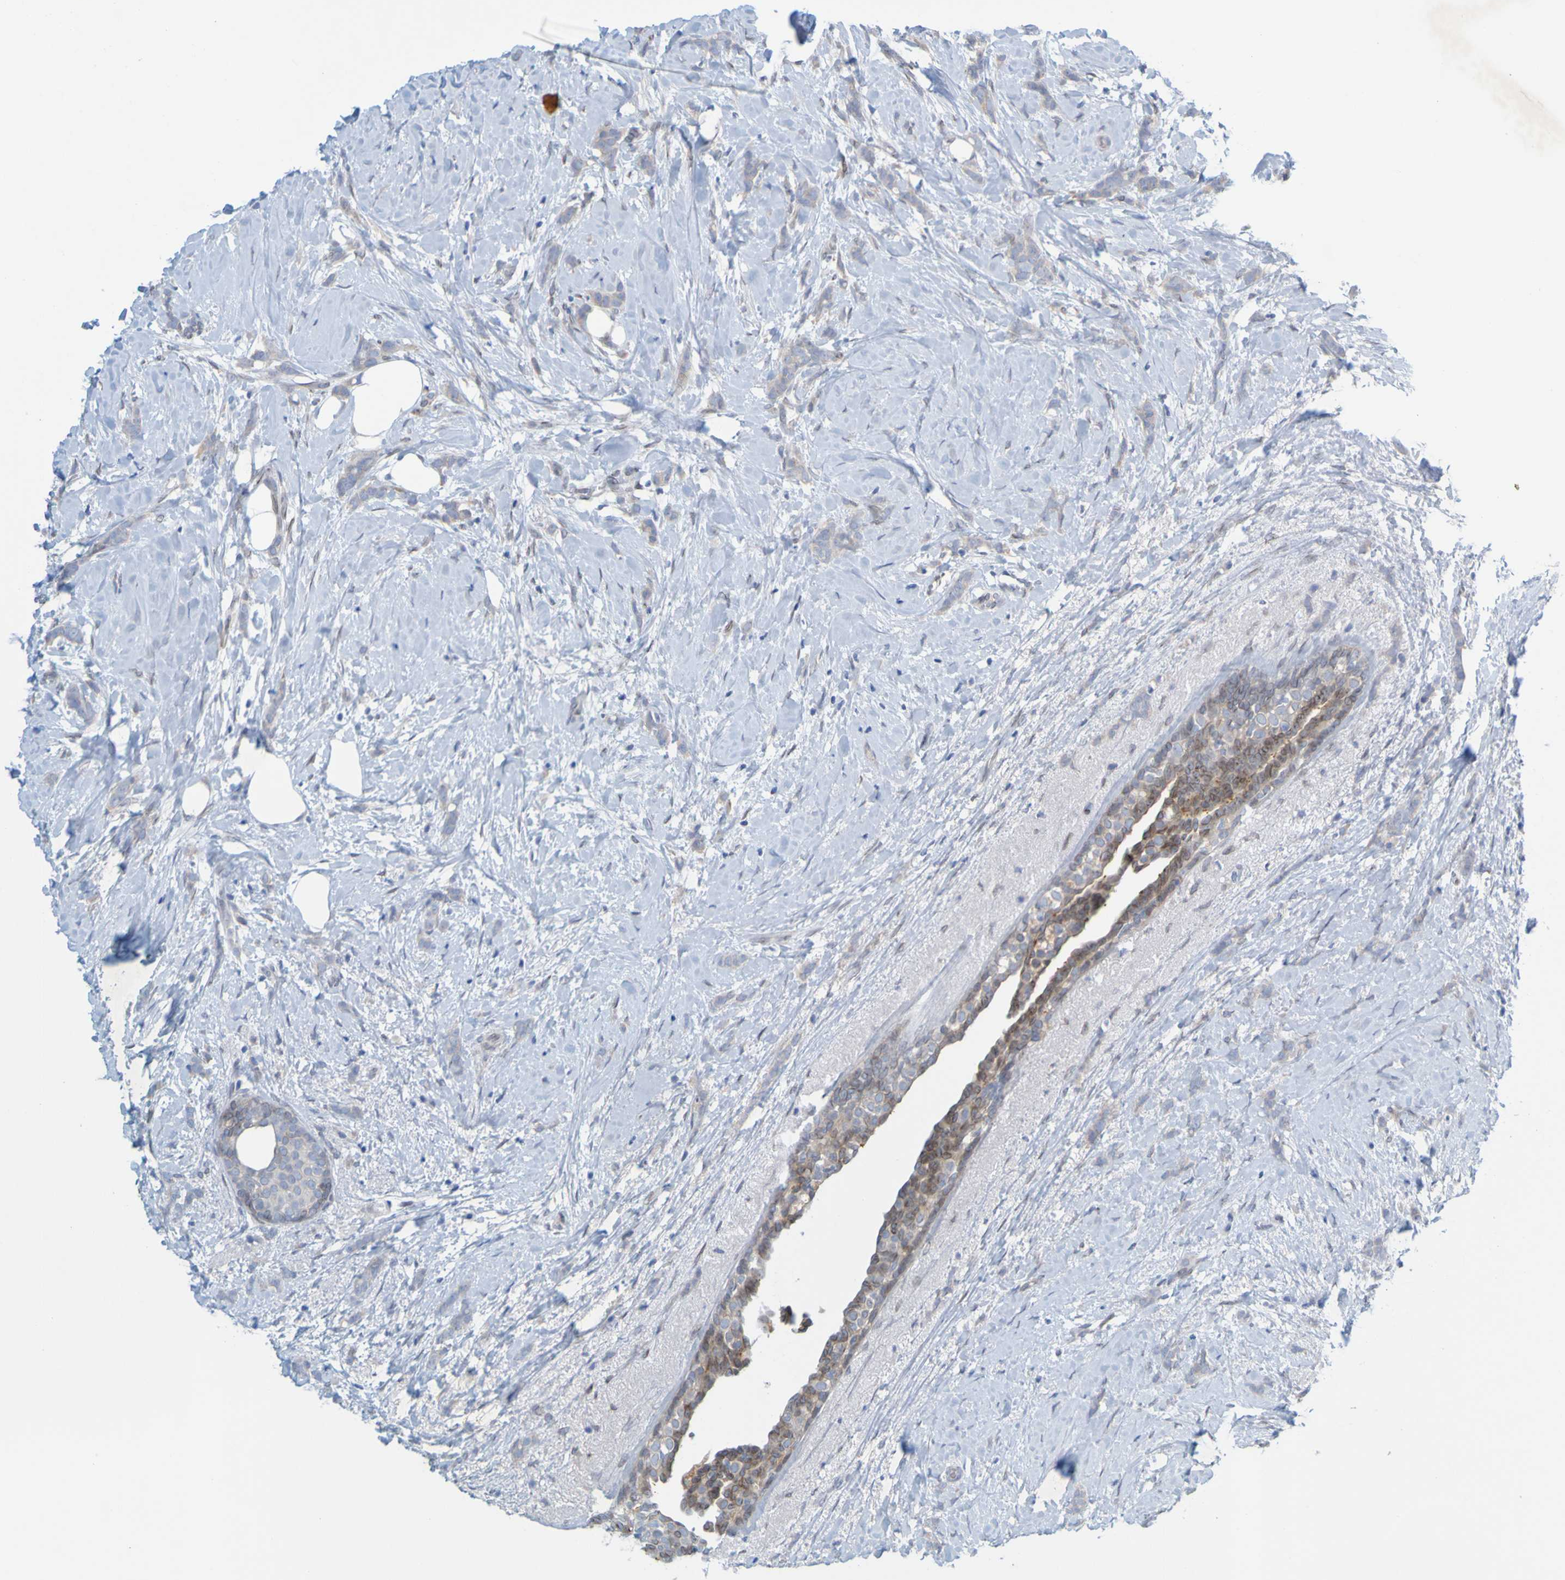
{"staining": {"intensity": "weak", "quantity": "<25%", "location": "cytoplasmic/membranous"}, "tissue": "breast cancer", "cell_type": "Tumor cells", "image_type": "cancer", "snomed": [{"axis": "morphology", "description": "Lobular carcinoma, in situ"}, {"axis": "morphology", "description": "Lobular carcinoma"}, {"axis": "topography", "description": "Breast"}], "caption": "Tumor cells show no significant protein staining in lobular carcinoma in situ (breast). The staining is performed using DAB brown chromogen with nuclei counter-stained in using hematoxylin.", "gene": "MAG", "patient": {"sex": "female", "age": 41}}